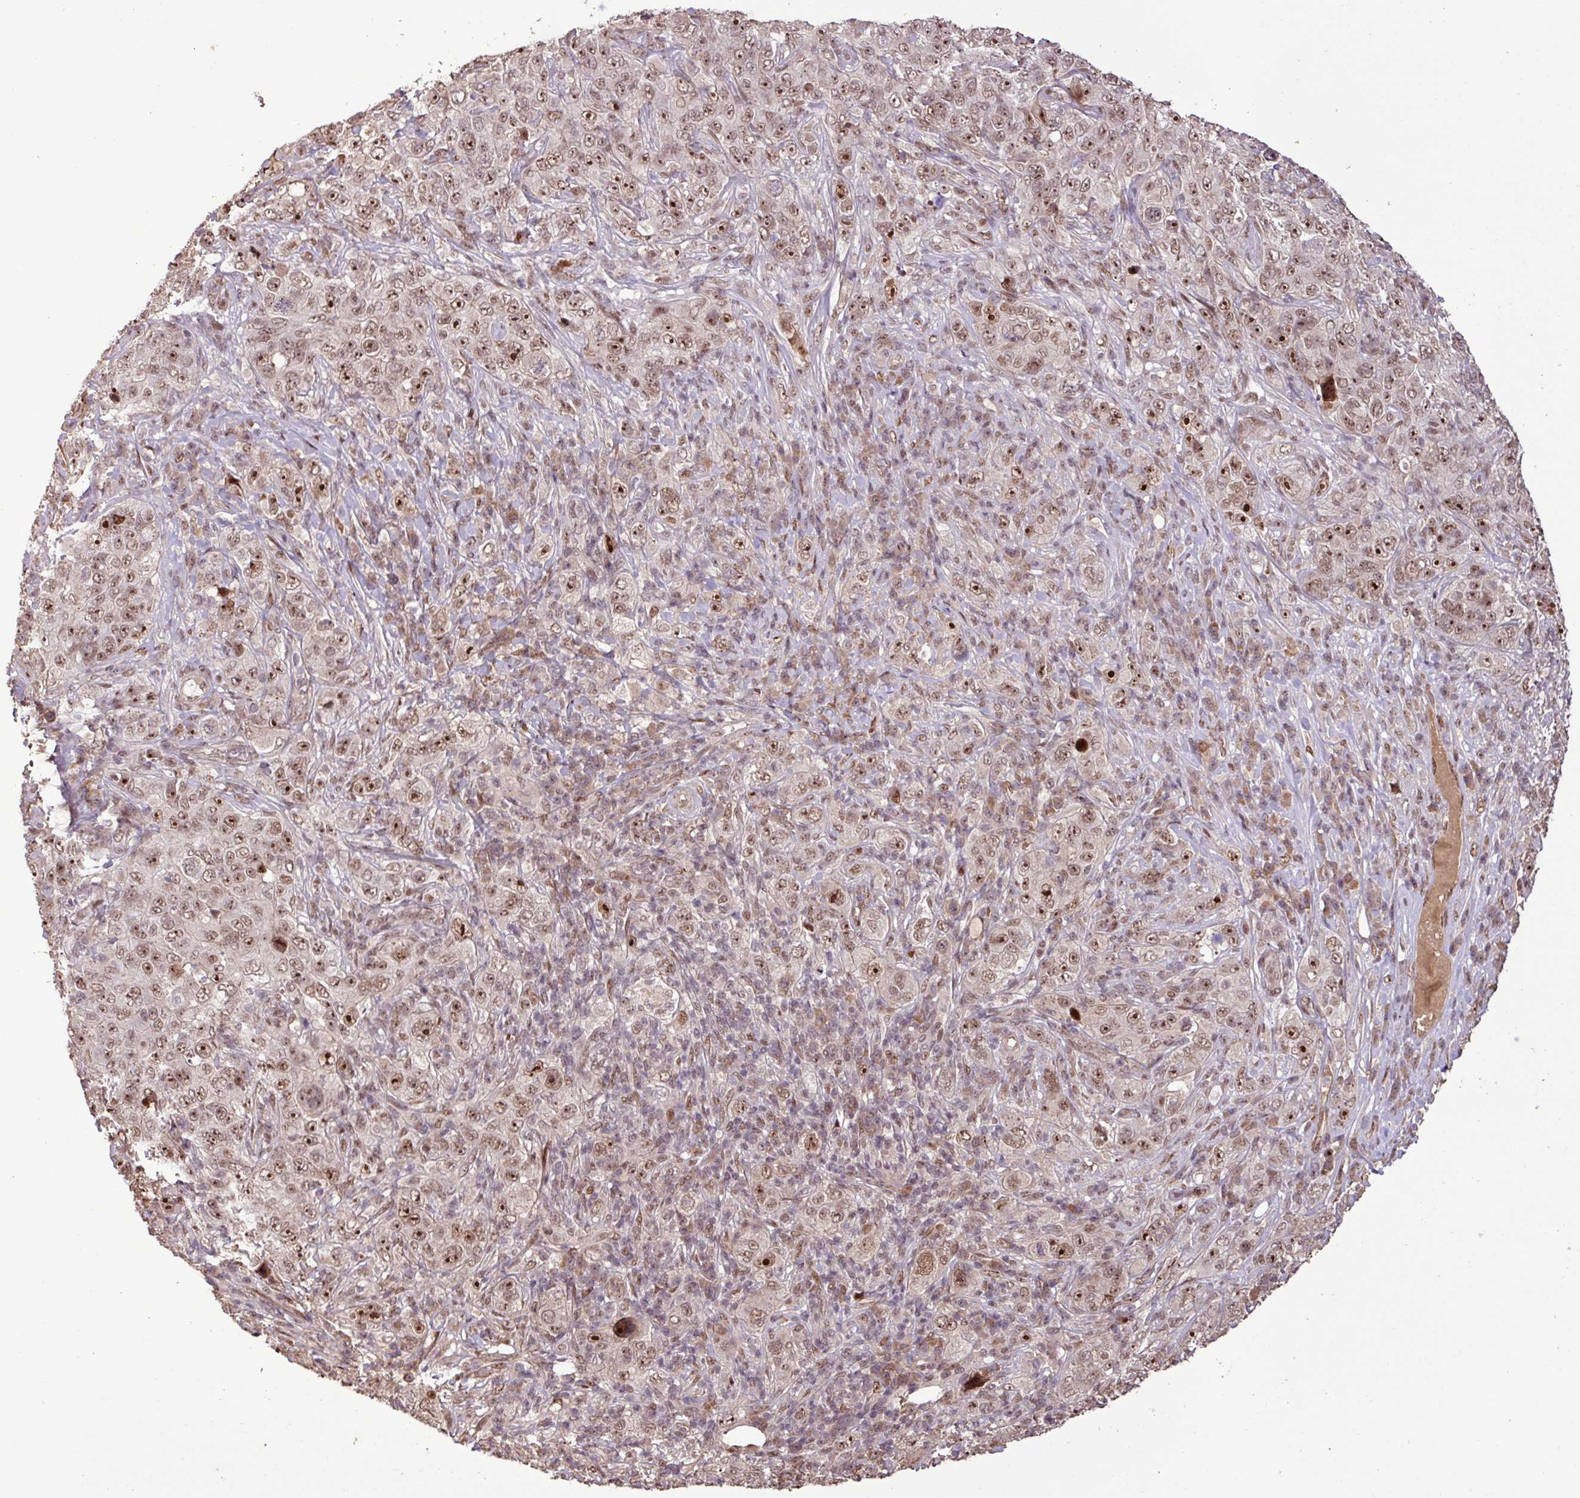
{"staining": {"intensity": "moderate", "quantity": ">75%", "location": "nuclear"}, "tissue": "pancreatic cancer", "cell_type": "Tumor cells", "image_type": "cancer", "snomed": [{"axis": "morphology", "description": "Adenocarcinoma, NOS"}, {"axis": "topography", "description": "Pancreas"}], "caption": "There is medium levels of moderate nuclear expression in tumor cells of pancreatic adenocarcinoma, as demonstrated by immunohistochemical staining (brown color).", "gene": "SLC22A24", "patient": {"sex": "male", "age": 68}}